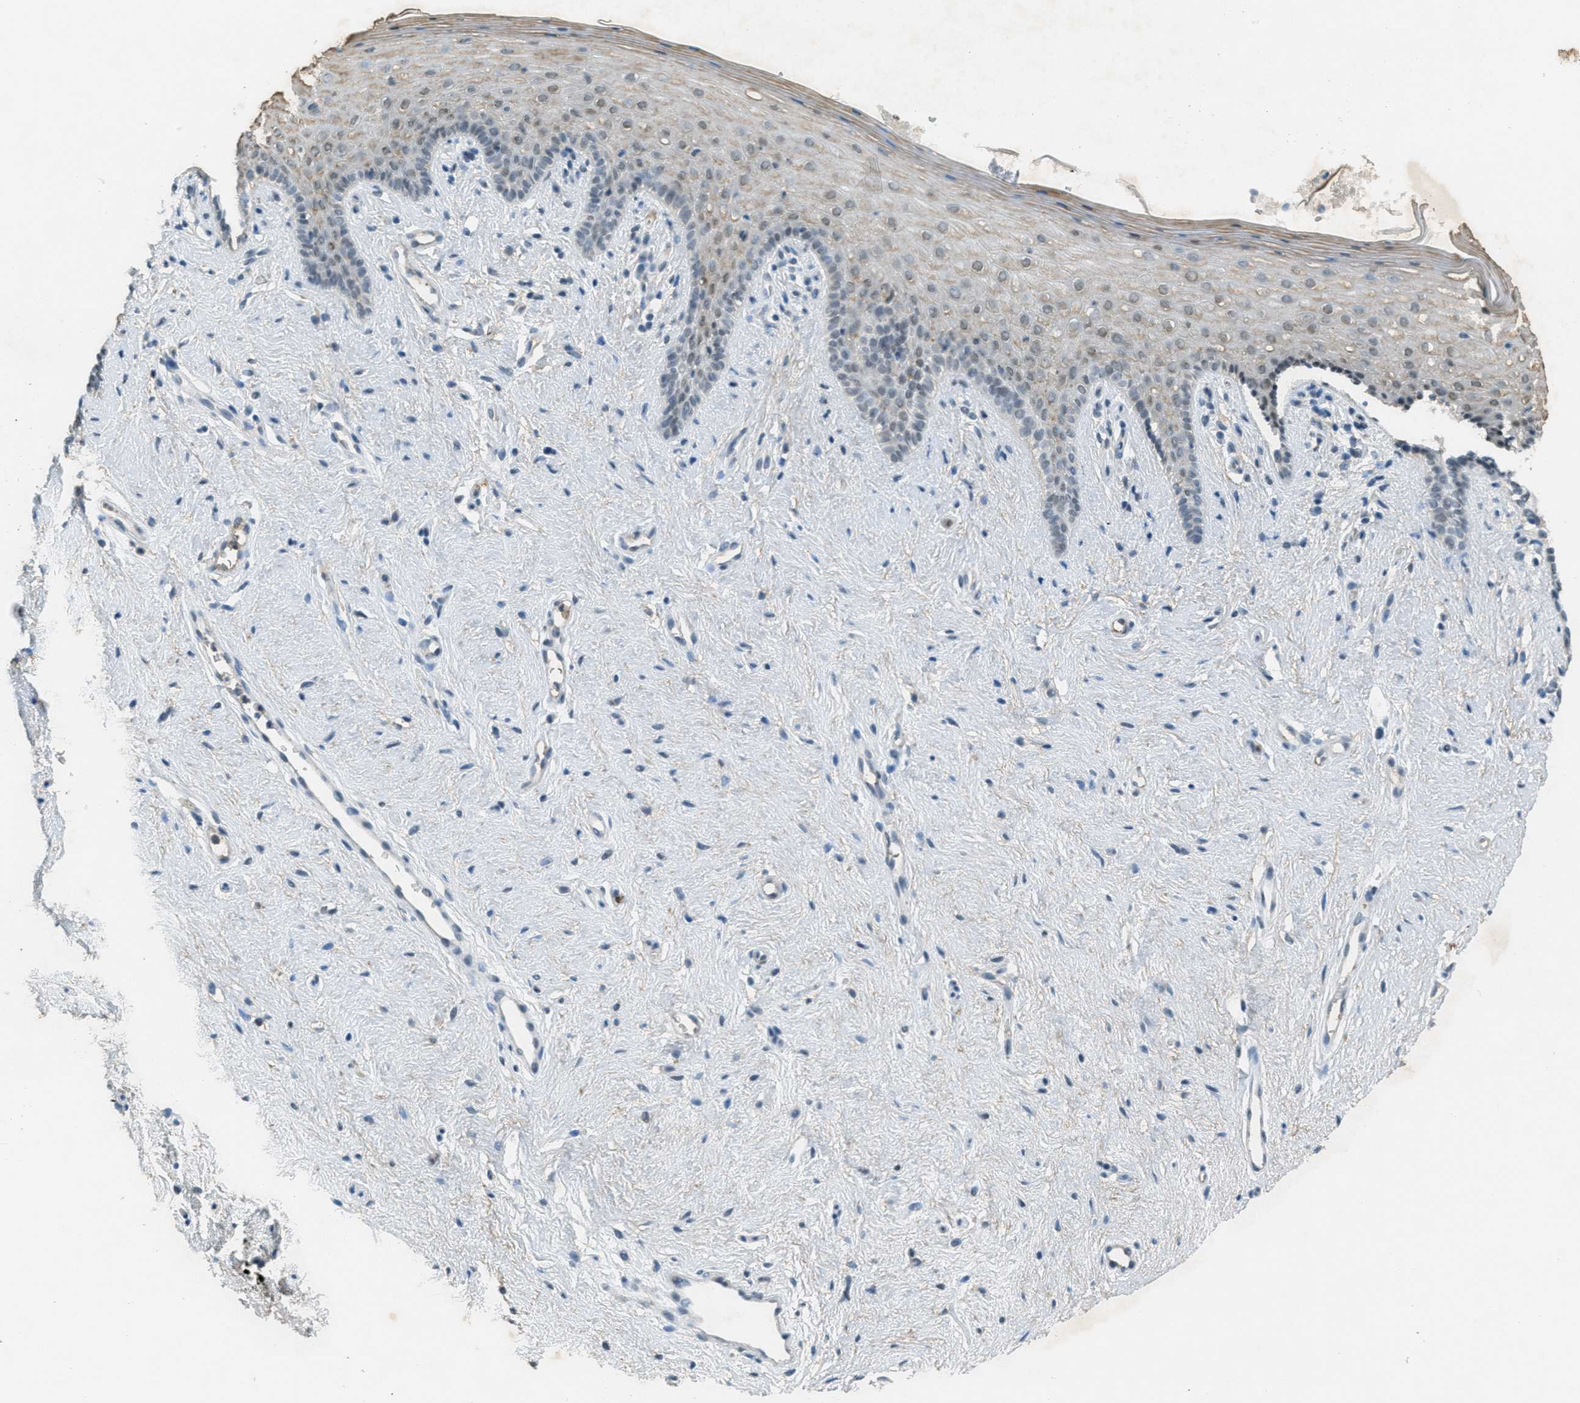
{"staining": {"intensity": "weak", "quantity": "<25%", "location": "cytoplasmic/membranous,nuclear"}, "tissue": "vagina", "cell_type": "Squamous epithelial cells", "image_type": "normal", "snomed": [{"axis": "morphology", "description": "Normal tissue, NOS"}, {"axis": "topography", "description": "Vagina"}], "caption": "Photomicrograph shows no protein expression in squamous epithelial cells of normal vagina.", "gene": "TCF20", "patient": {"sex": "female", "age": 44}}